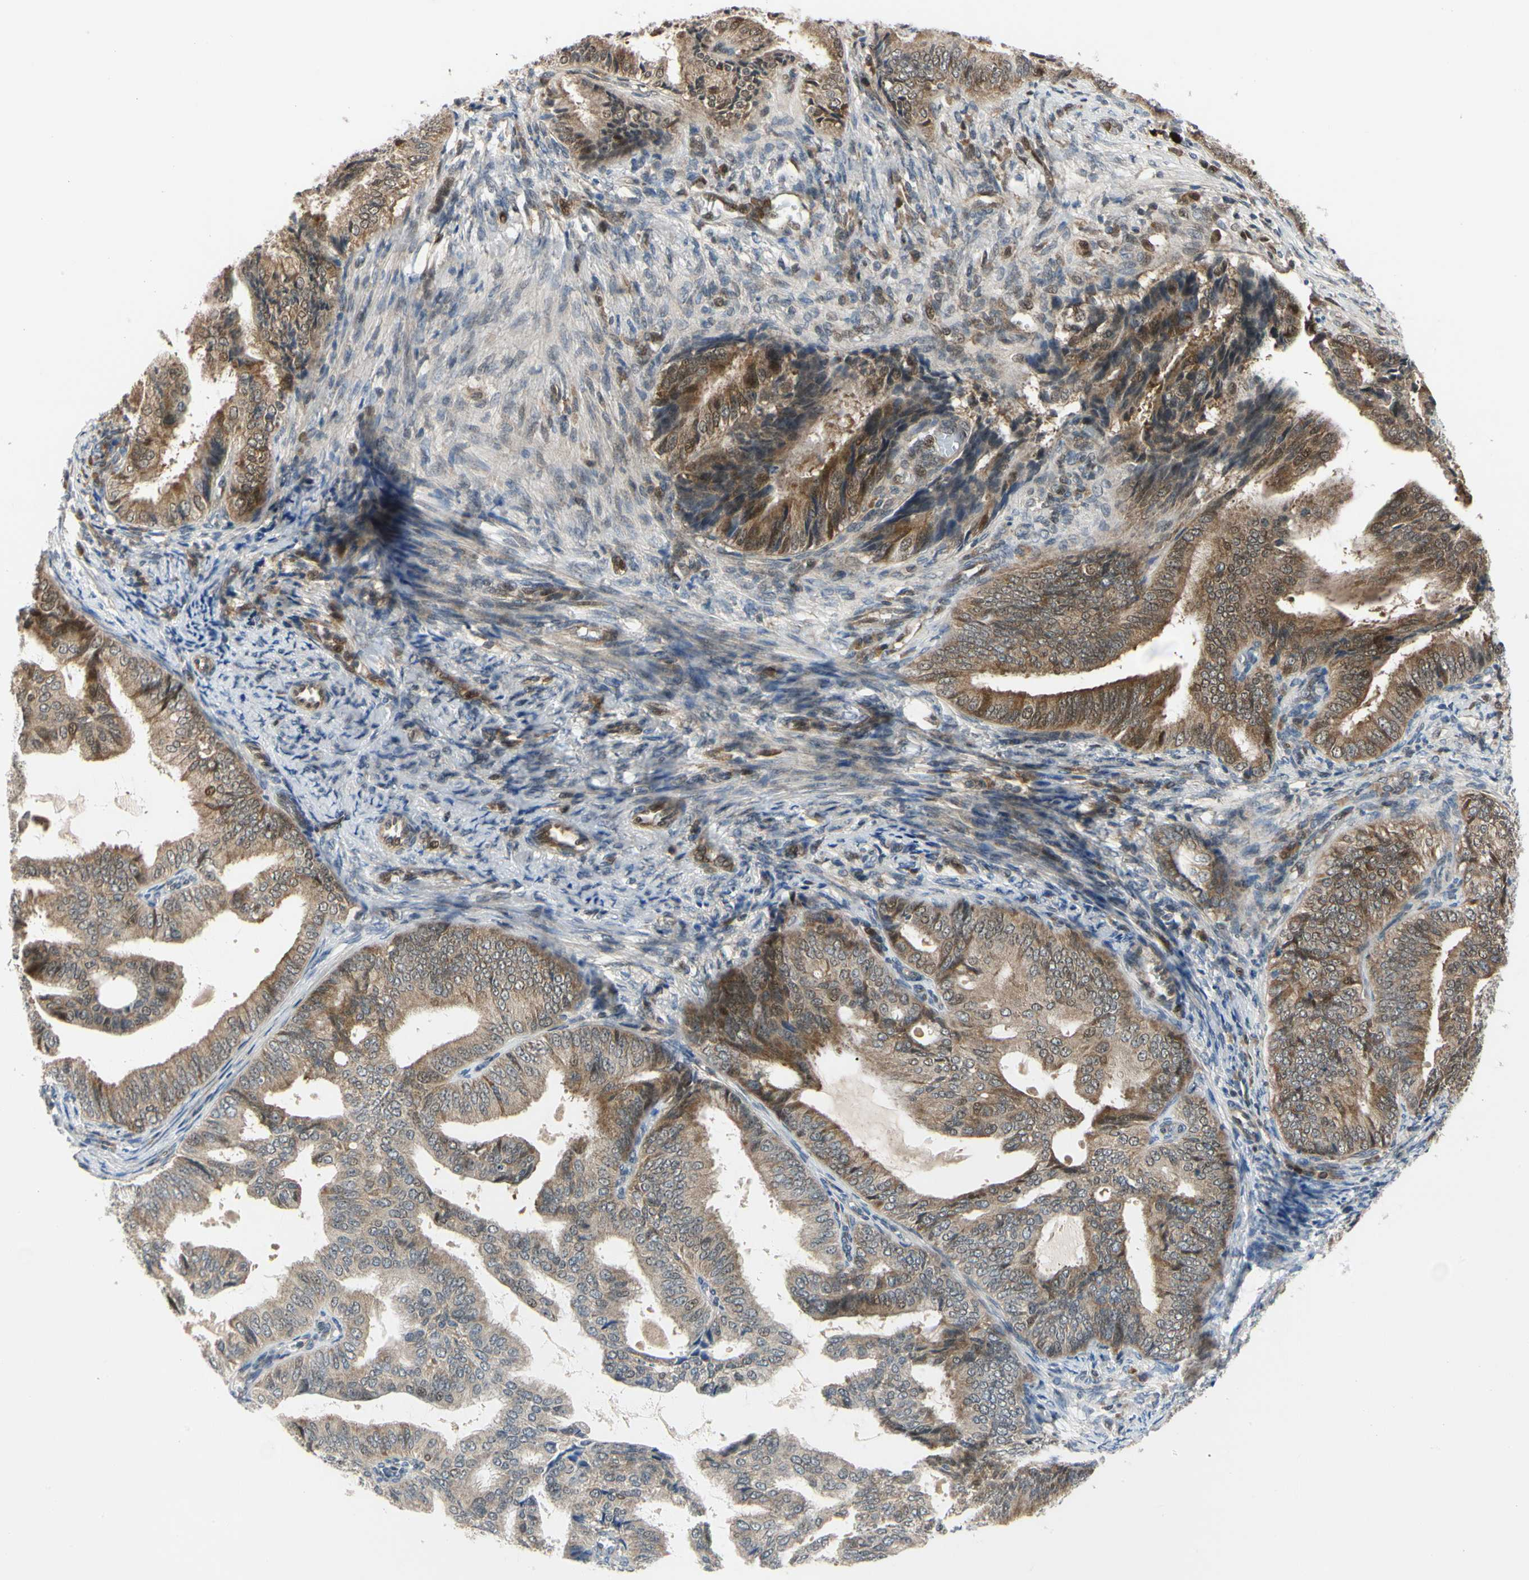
{"staining": {"intensity": "moderate", "quantity": ">75%", "location": "cytoplasmic/membranous"}, "tissue": "endometrial cancer", "cell_type": "Tumor cells", "image_type": "cancer", "snomed": [{"axis": "morphology", "description": "Adenocarcinoma, NOS"}, {"axis": "topography", "description": "Endometrium"}], "caption": "IHC (DAB (3,3'-diaminobenzidine)) staining of endometrial cancer (adenocarcinoma) displays moderate cytoplasmic/membranous protein expression in approximately >75% of tumor cells.", "gene": "CDK5", "patient": {"sex": "female", "age": 58}}